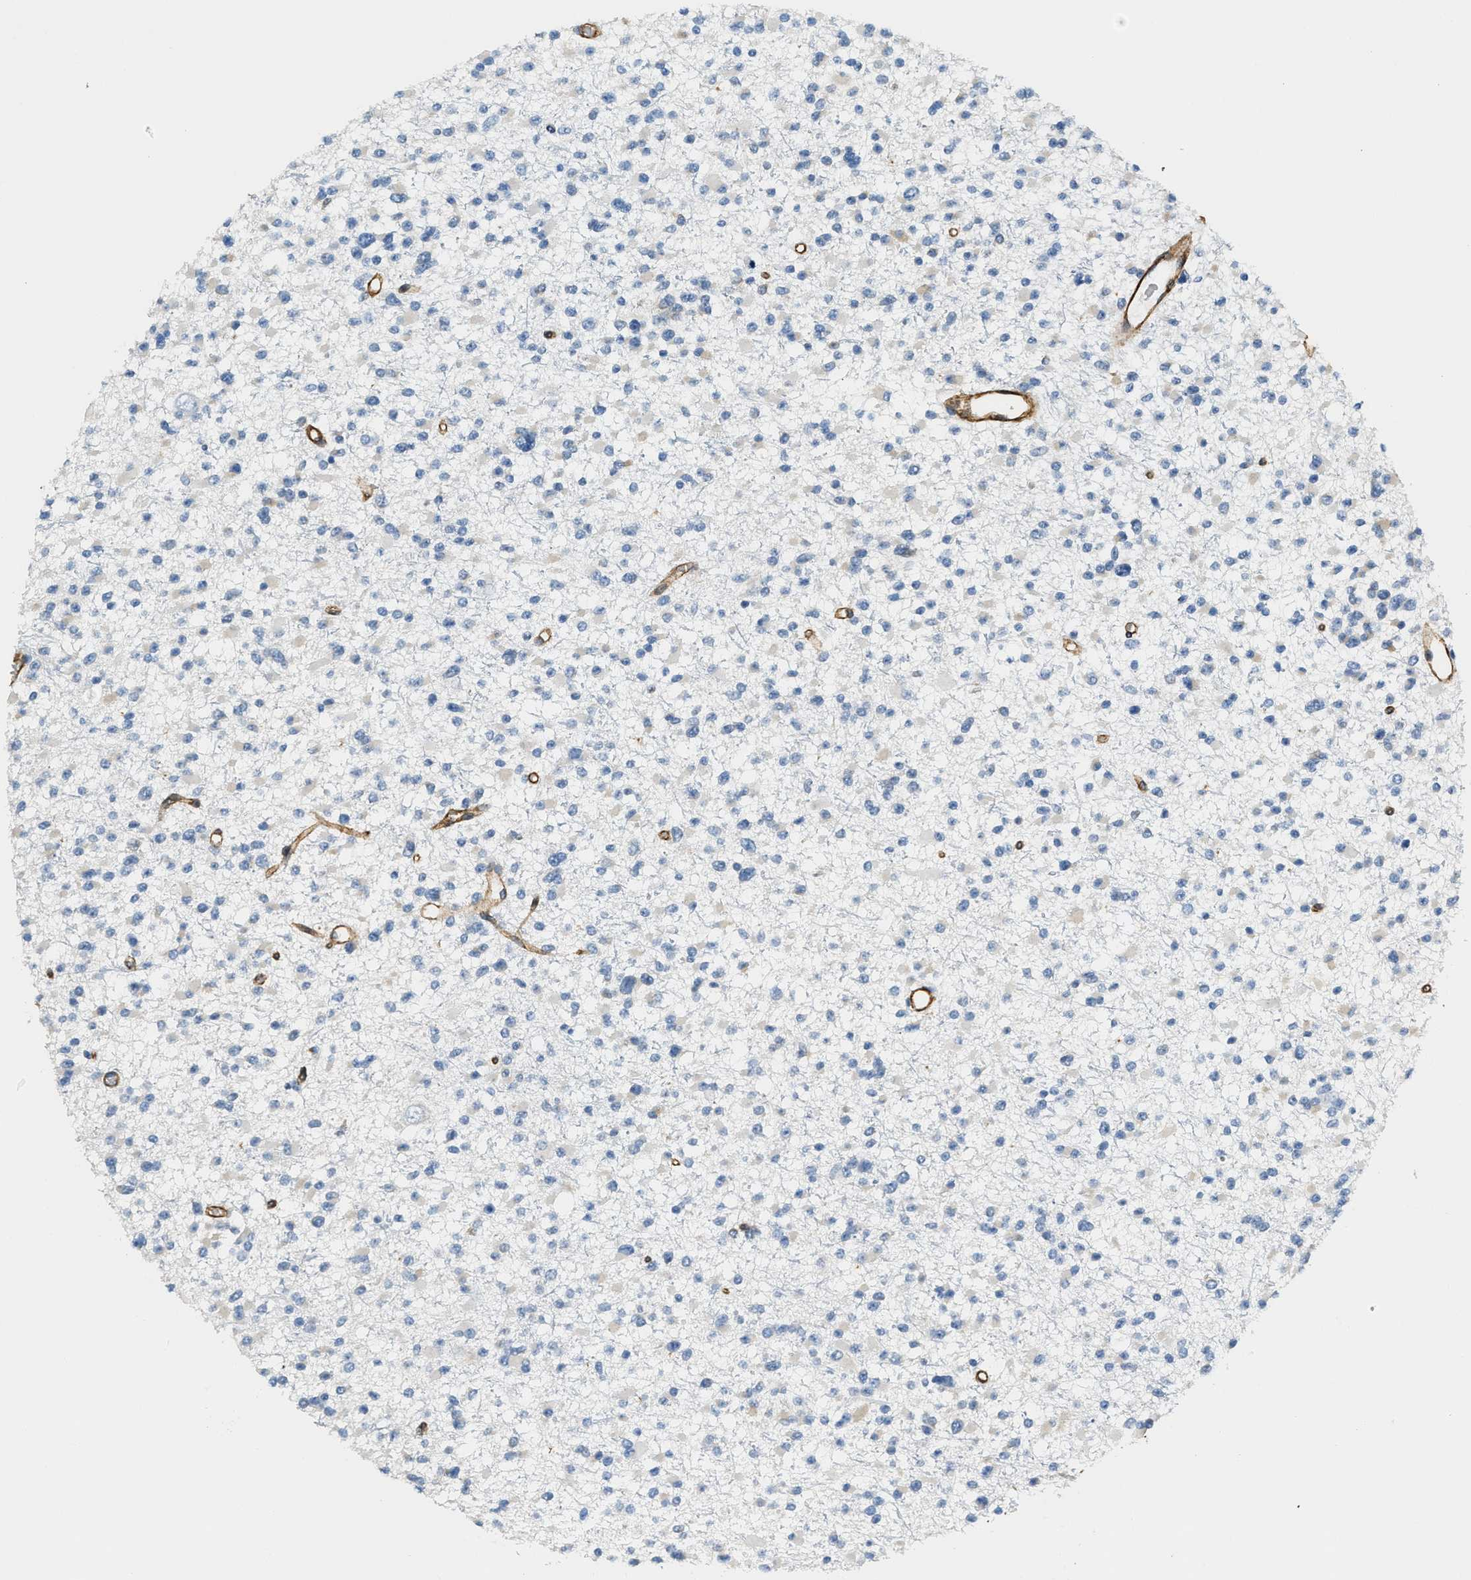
{"staining": {"intensity": "negative", "quantity": "none", "location": "none"}, "tissue": "glioma", "cell_type": "Tumor cells", "image_type": "cancer", "snomed": [{"axis": "morphology", "description": "Glioma, malignant, Low grade"}, {"axis": "topography", "description": "Brain"}], "caption": "The immunohistochemistry image has no significant staining in tumor cells of malignant glioma (low-grade) tissue.", "gene": "TMEM43", "patient": {"sex": "female", "age": 22}}